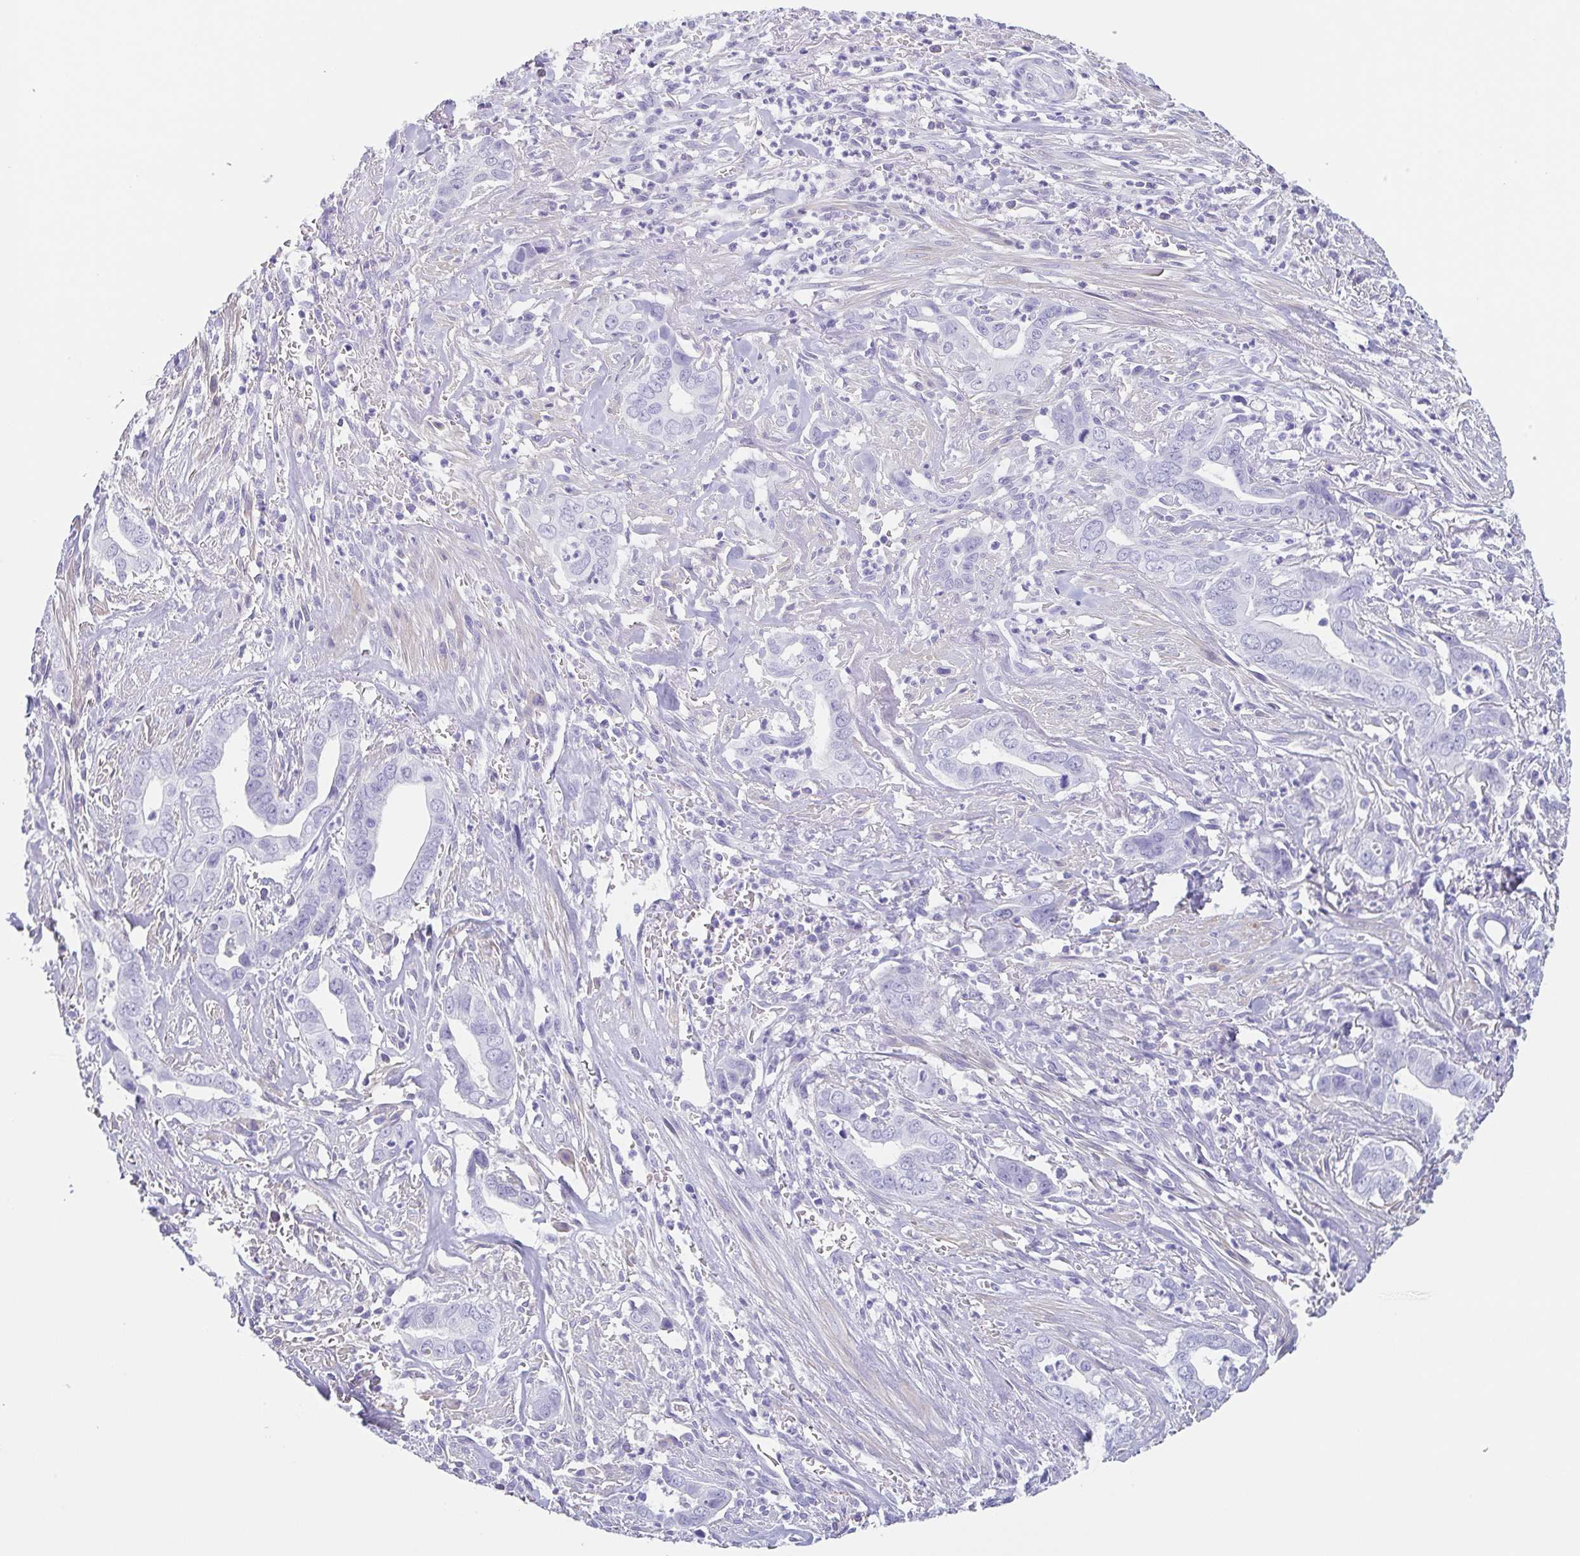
{"staining": {"intensity": "negative", "quantity": "none", "location": "none"}, "tissue": "liver cancer", "cell_type": "Tumor cells", "image_type": "cancer", "snomed": [{"axis": "morphology", "description": "Cholangiocarcinoma"}, {"axis": "topography", "description": "Liver"}], "caption": "An image of cholangiocarcinoma (liver) stained for a protein displays no brown staining in tumor cells.", "gene": "TAGLN3", "patient": {"sex": "female", "age": 79}}